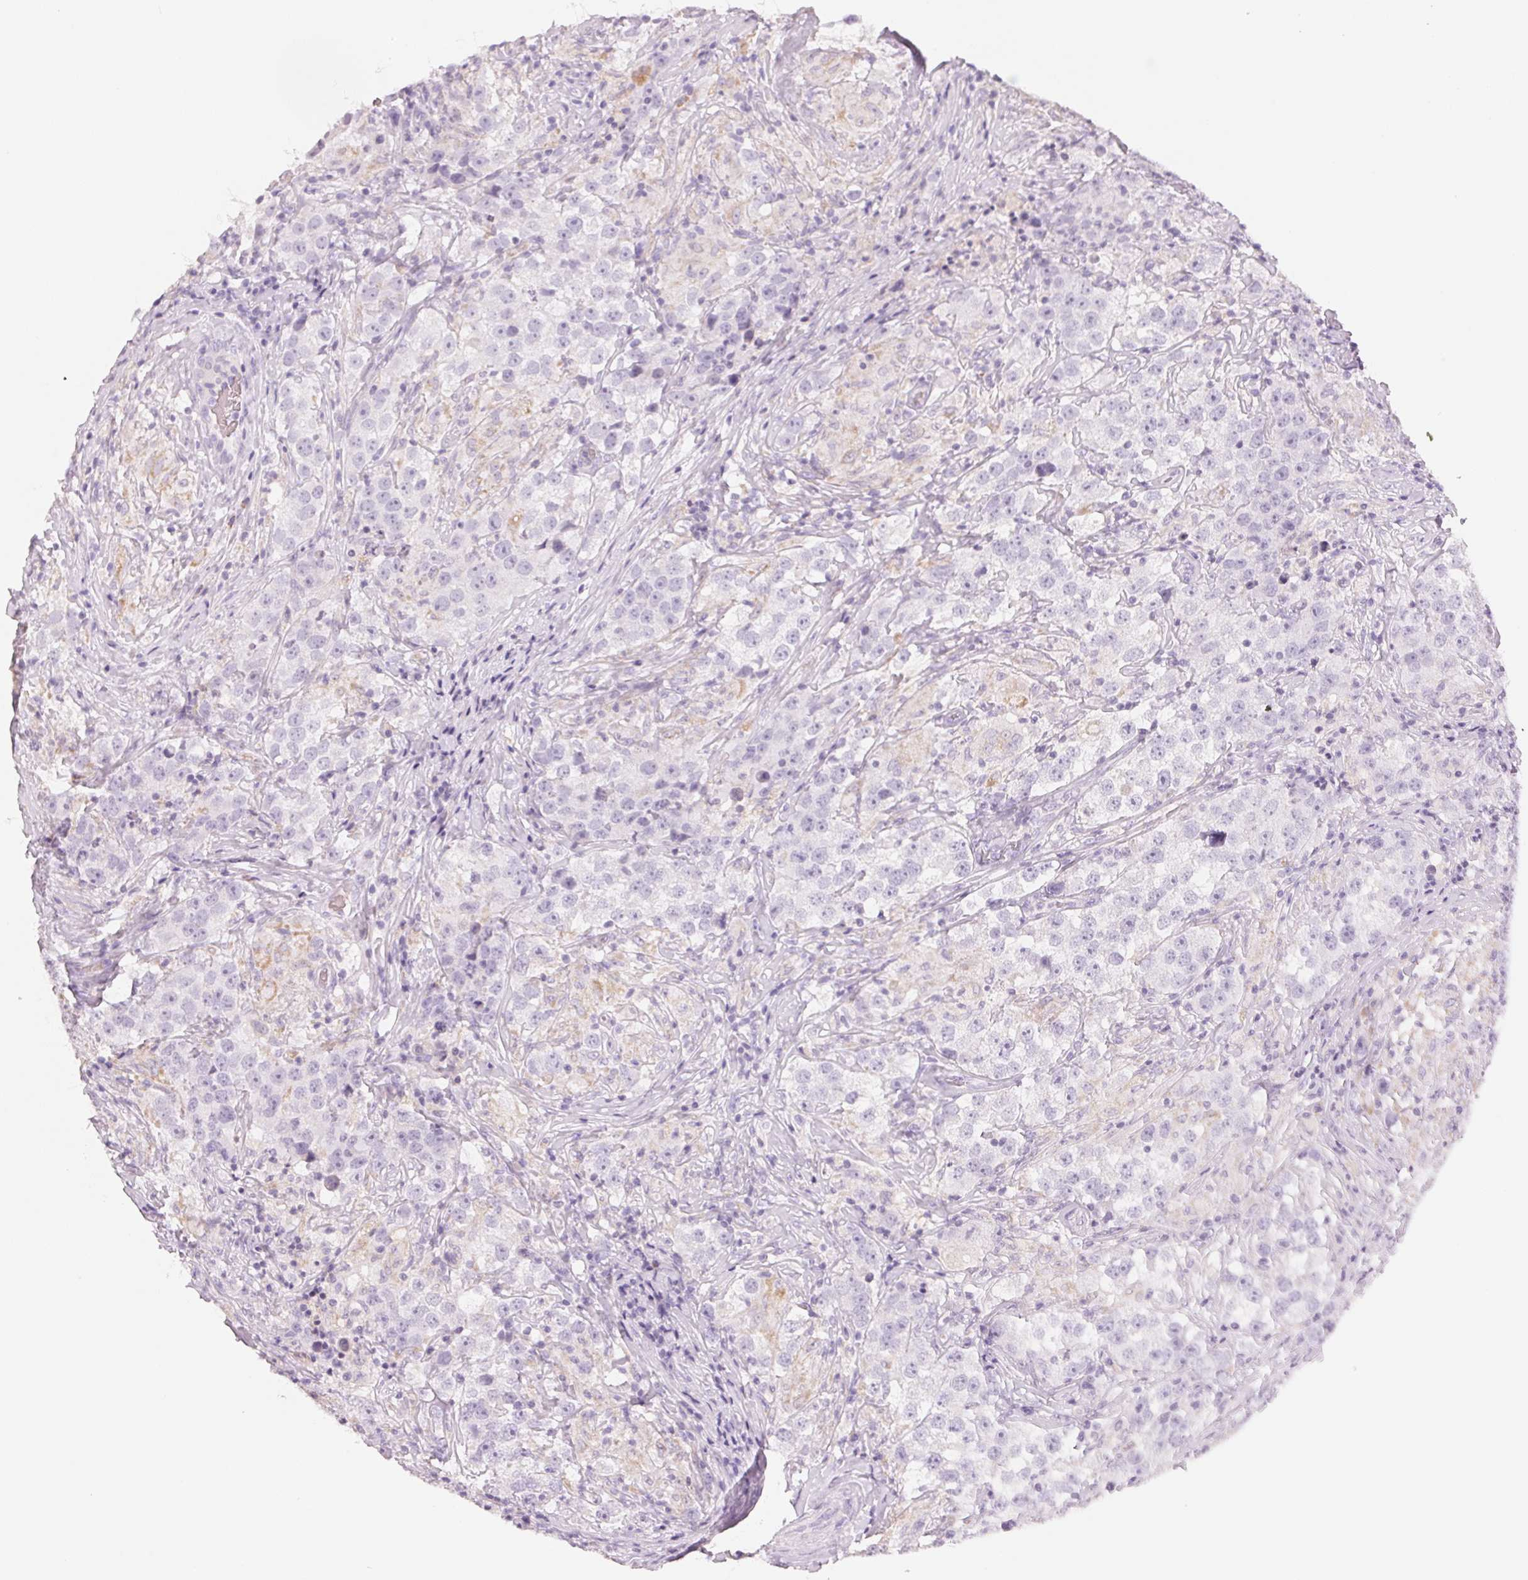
{"staining": {"intensity": "negative", "quantity": "none", "location": "none"}, "tissue": "testis cancer", "cell_type": "Tumor cells", "image_type": "cancer", "snomed": [{"axis": "morphology", "description": "Seminoma, NOS"}, {"axis": "topography", "description": "Testis"}], "caption": "This image is of testis seminoma stained with immunohistochemistry (IHC) to label a protein in brown with the nuclei are counter-stained blue. There is no staining in tumor cells.", "gene": "HOXB13", "patient": {"sex": "male", "age": 46}}